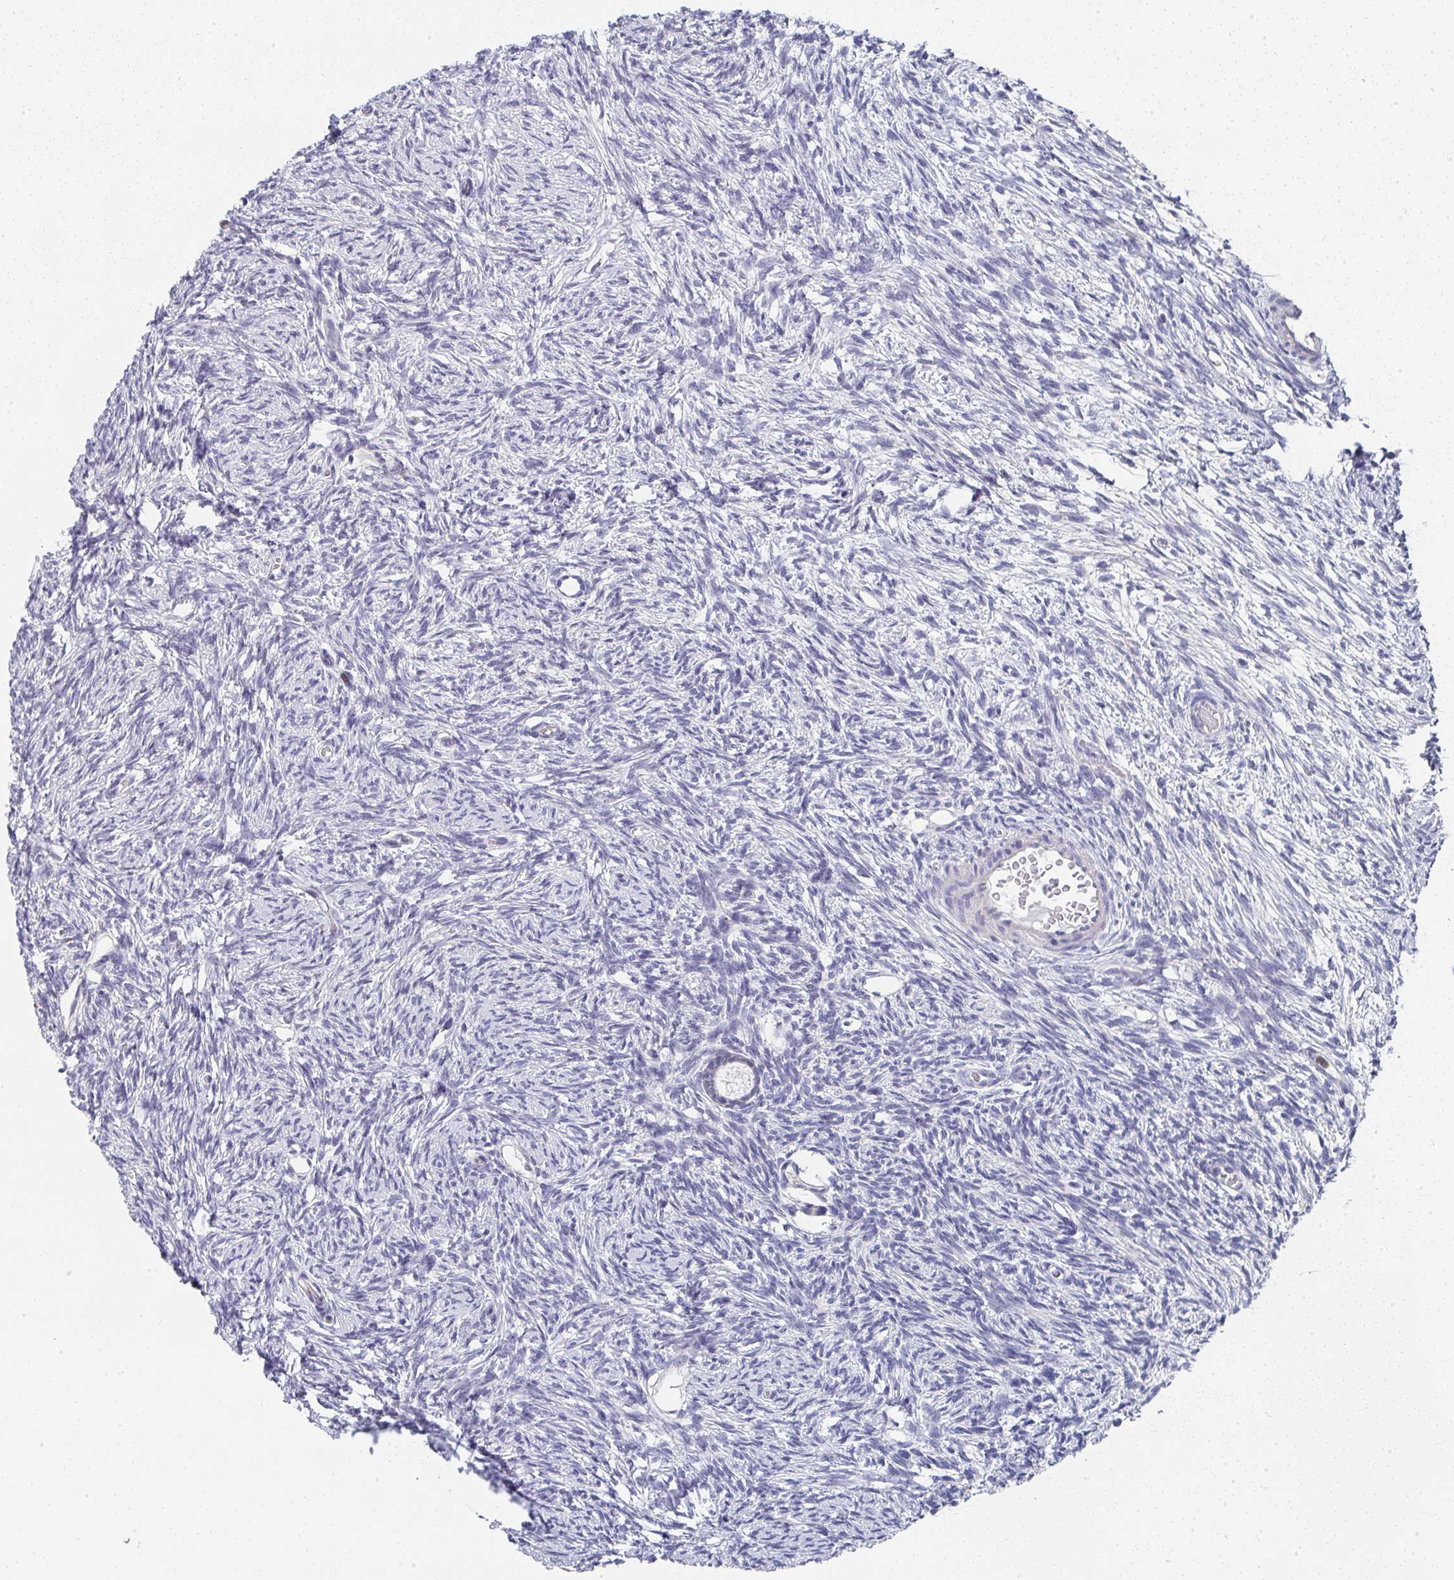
{"staining": {"intensity": "negative", "quantity": "none", "location": "none"}, "tissue": "ovary", "cell_type": "Follicle cells", "image_type": "normal", "snomed": [{"axis": "morphology", "description": "Normal tissue, NOS"}, {"axis": "topography", "description": "Ovary"}], "caption": "IHC photomicrograph of benign human ovary stained for a protein (brown), which reveals no positivity in follicle cells.", "gene": "NCF1", "patient": {"sex": "female", "age": 33}}